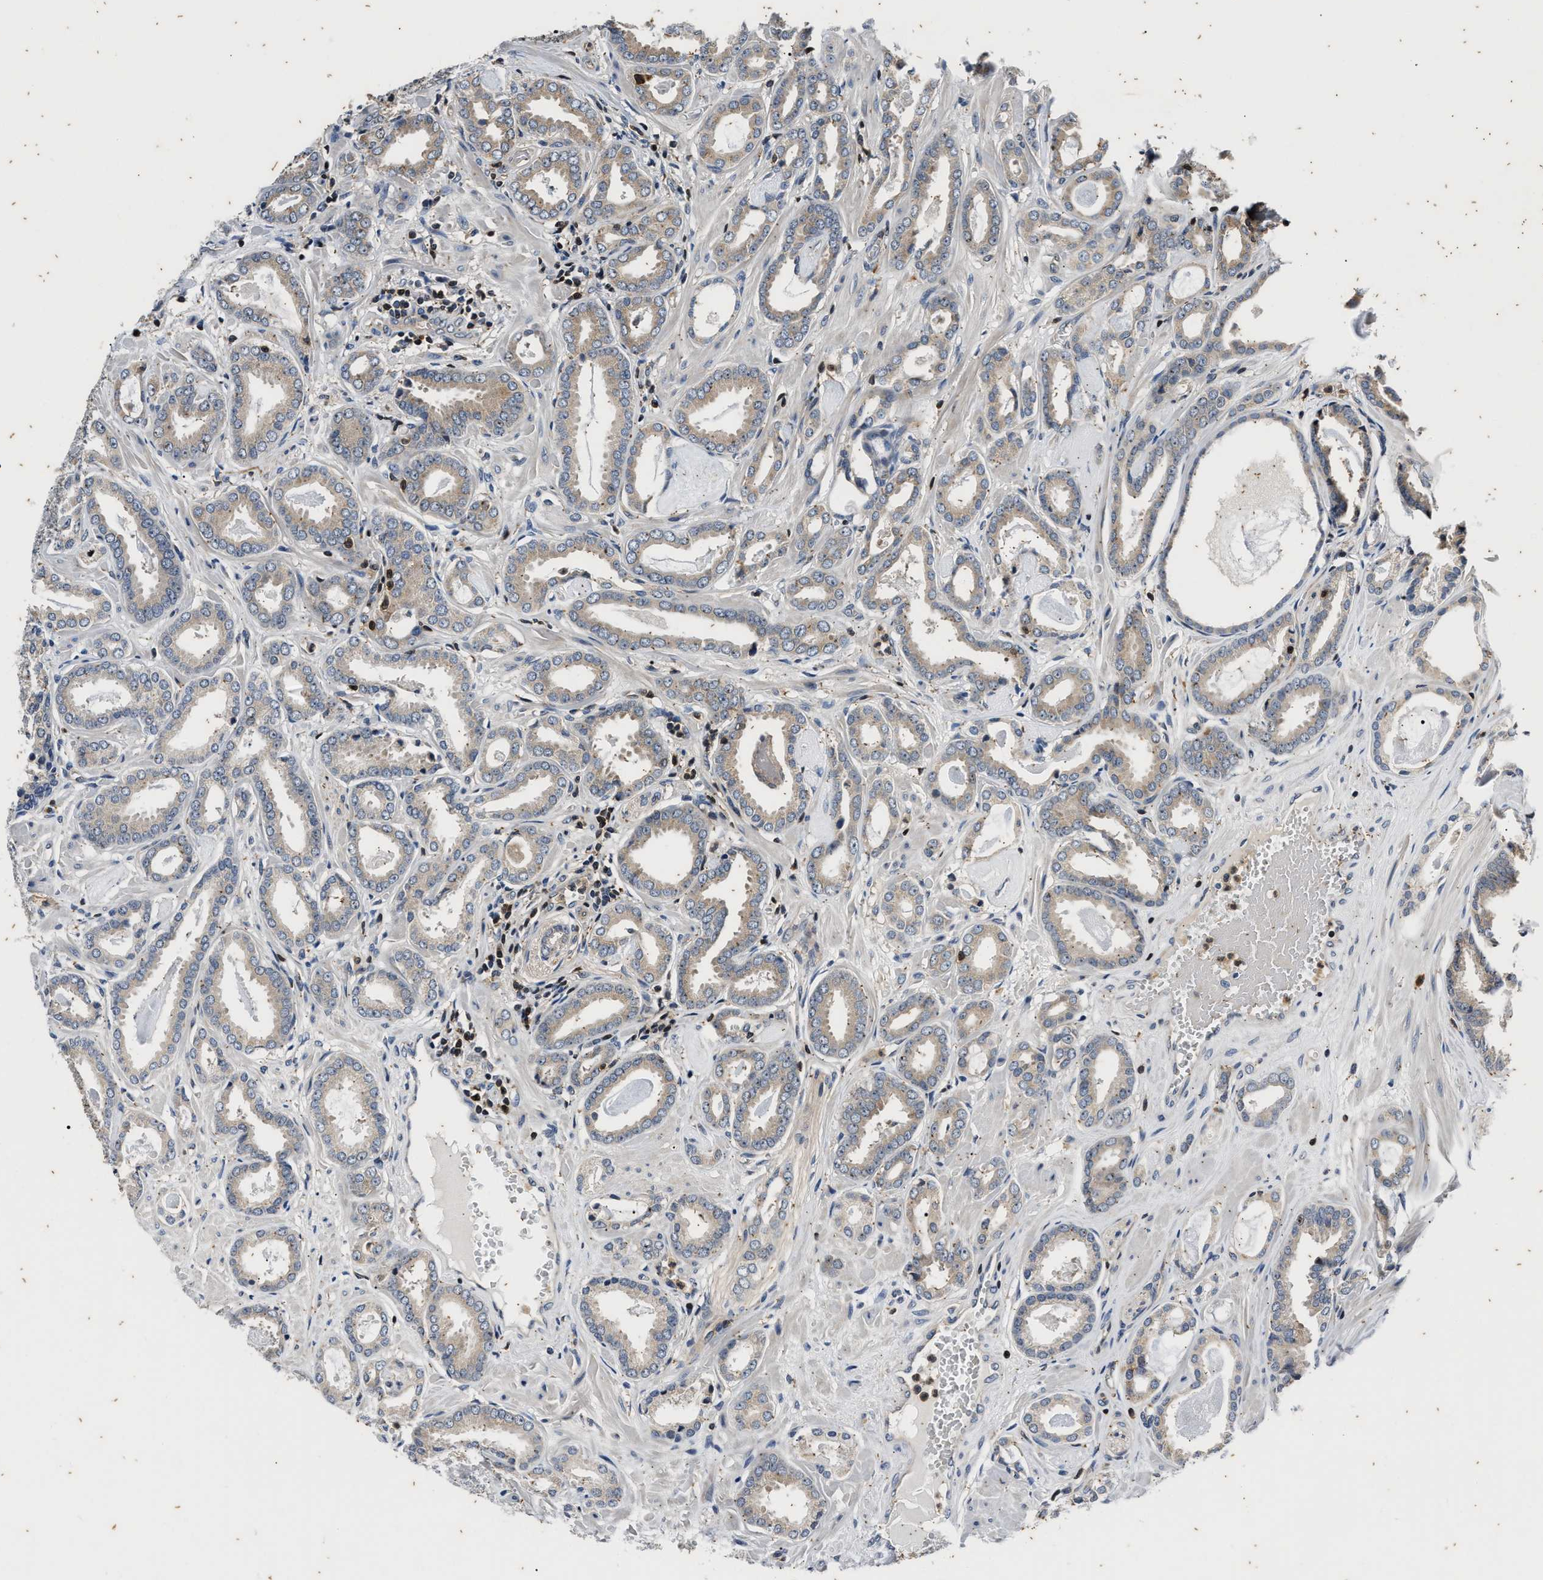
{"staining": {"intensity": "weak", "quantity": "<25%", "location": "cytoplasmic/membranous"}, "tissue": "prostate cancer", "cell_type": "Tumor cells", "image_type": "cancer", "snomed": [{"axis": "morphology", "description": "Adenocarcinoma, Low grade"}, {"axis": "topography", "description": "Prostate"}], "caption": "Prostate cancer (adenocarcinoma (low-grade)) stained for a protein using immunohistochemistry (IHC) shows no positivity tumor cells.", "gene": "PTPN7", "patient": {"sex": "male", "age": 53}}